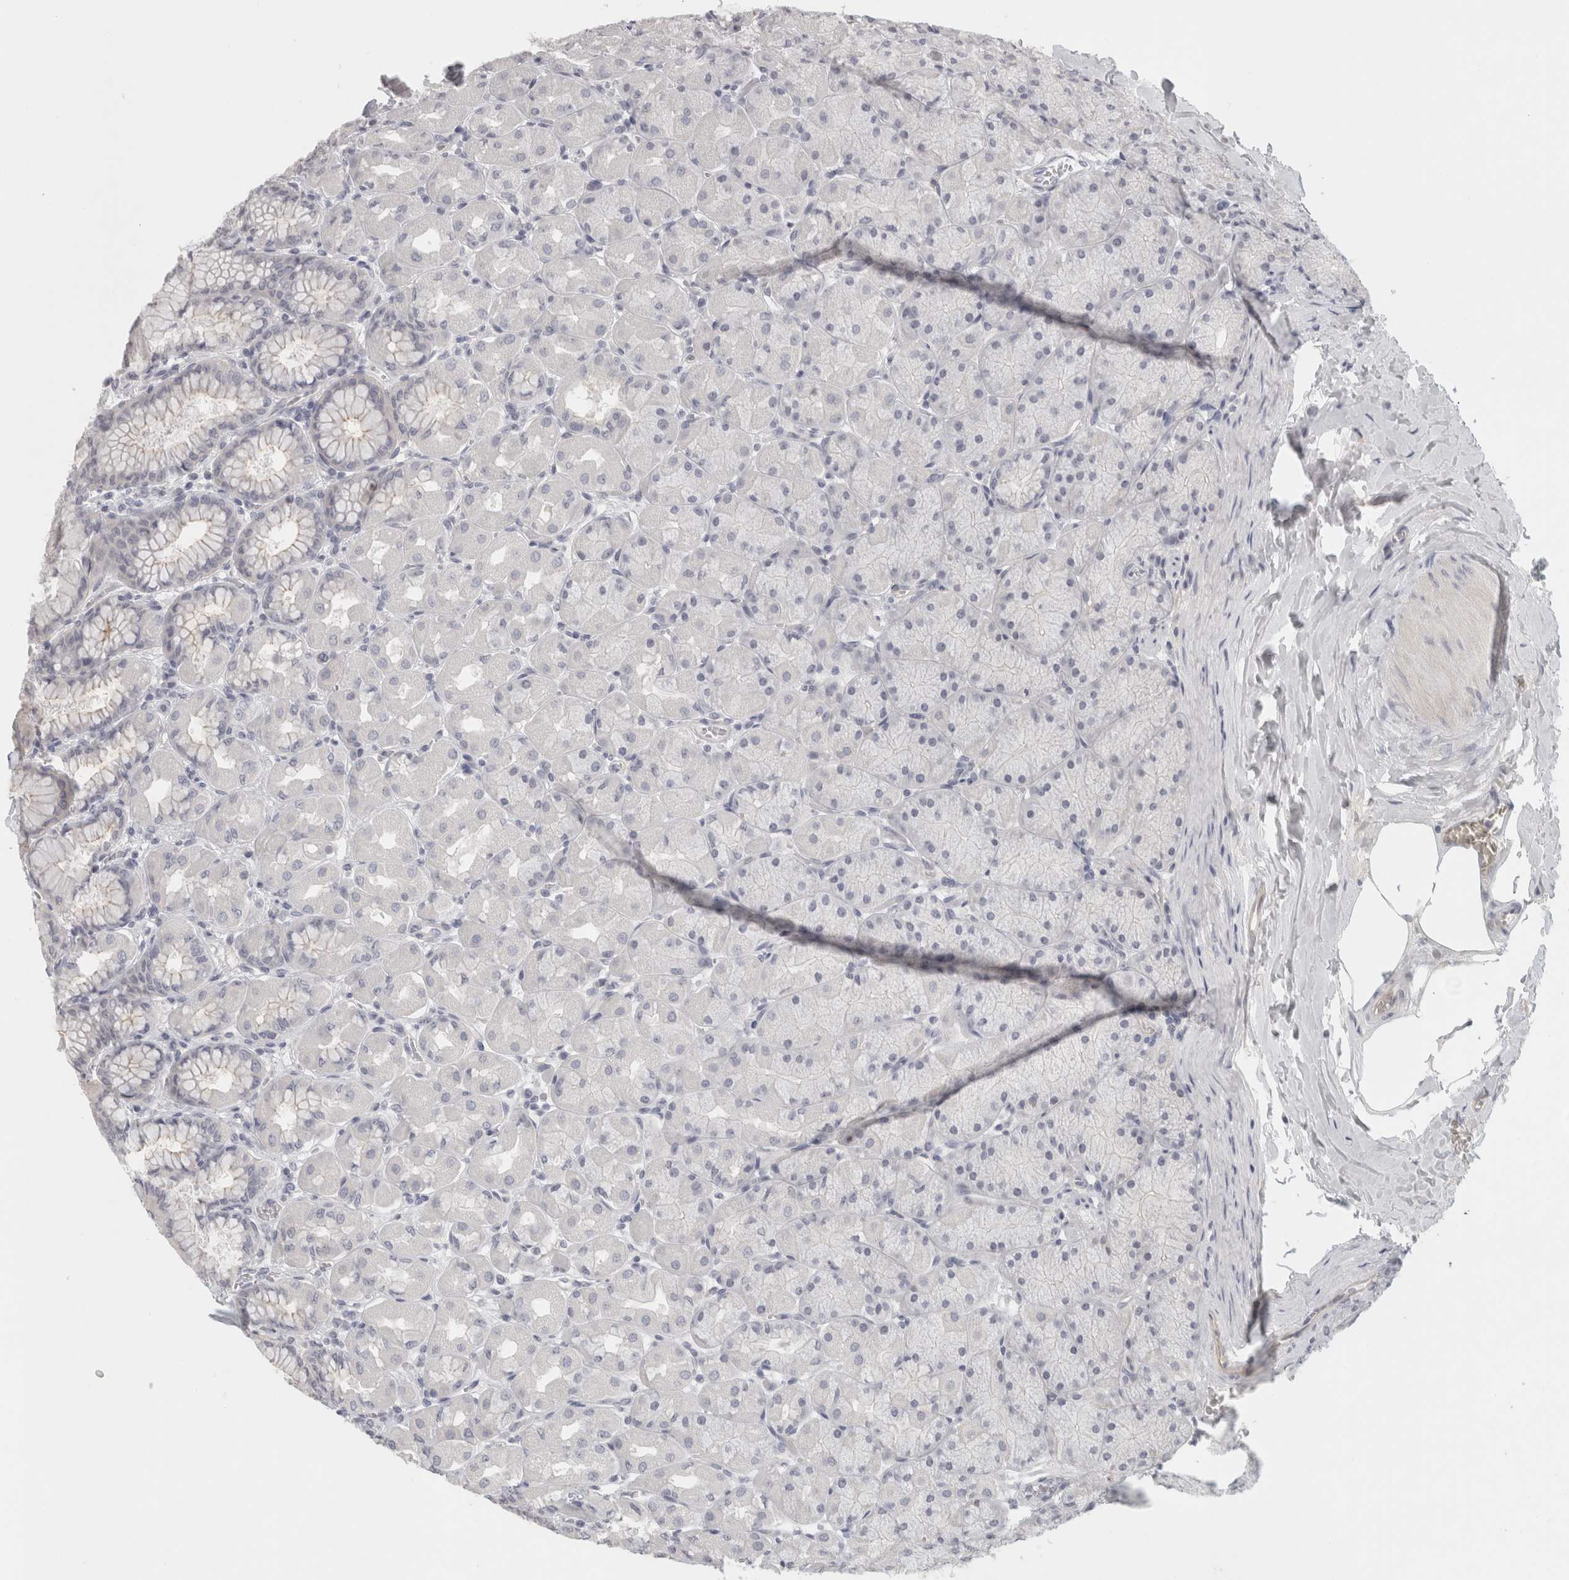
{"staining": {"intensity": "negative", "quantity": "none", "location": "none"}, "tissue": "stomach", "cell_type": "Glandular cells", "image_type": "normal", "snomed": [{"axis": "morphology", "description": "Normal tissue, NOS"}, {"axis": "topography", "description": "Stomach, upper"}], "caption": "Immunohistochemistry (IHC) image of benign stomach: human stomach stained with DAB (3,3'-diaminobenzidine) displays no significant protein expression in glandular cells.", "gene": "FBLIM1", "patient": {"sex": "female", "age": 56}}